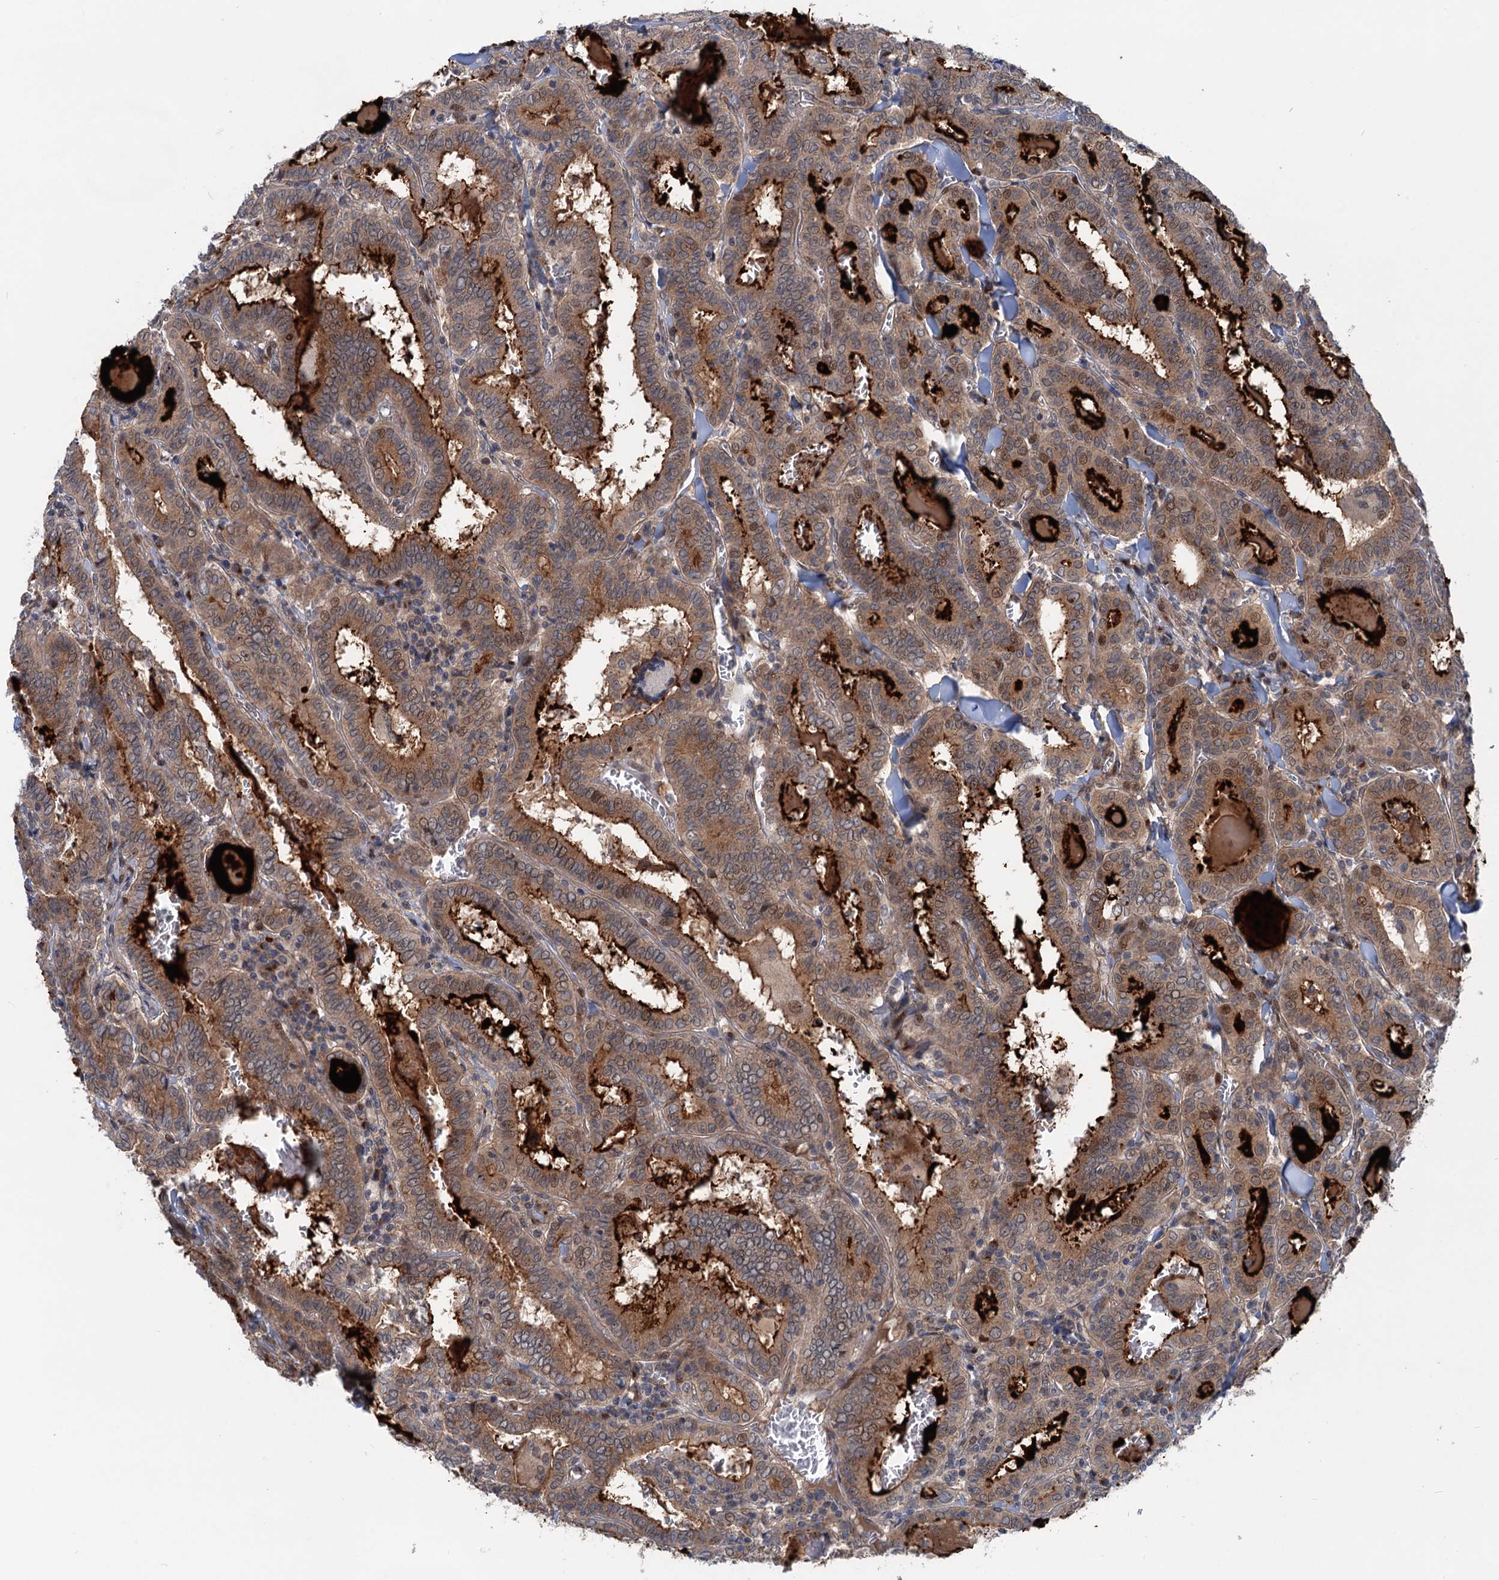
{"staining": {"intensity": "moderate", "quantity": ">75%", "location": "cytoplasmic/membranous,nuclear"}, "tissue": "thyroid cancer", "cell_type": "Tumor cells", "image_type": "cancer", "snomed": [{"axis": "morphology", "description": "Papillary adenocarcinoma, NOS"}, {"axis": "topography", "description": "Thyroid gland"}], "caption": "Papillary adenocarcinoma (thyroid) stained with a protein marker exhibits moderate staining in tumor cells.", "gene": "DYNC2I2", "patient": {"sex": "female", "age": 72}}